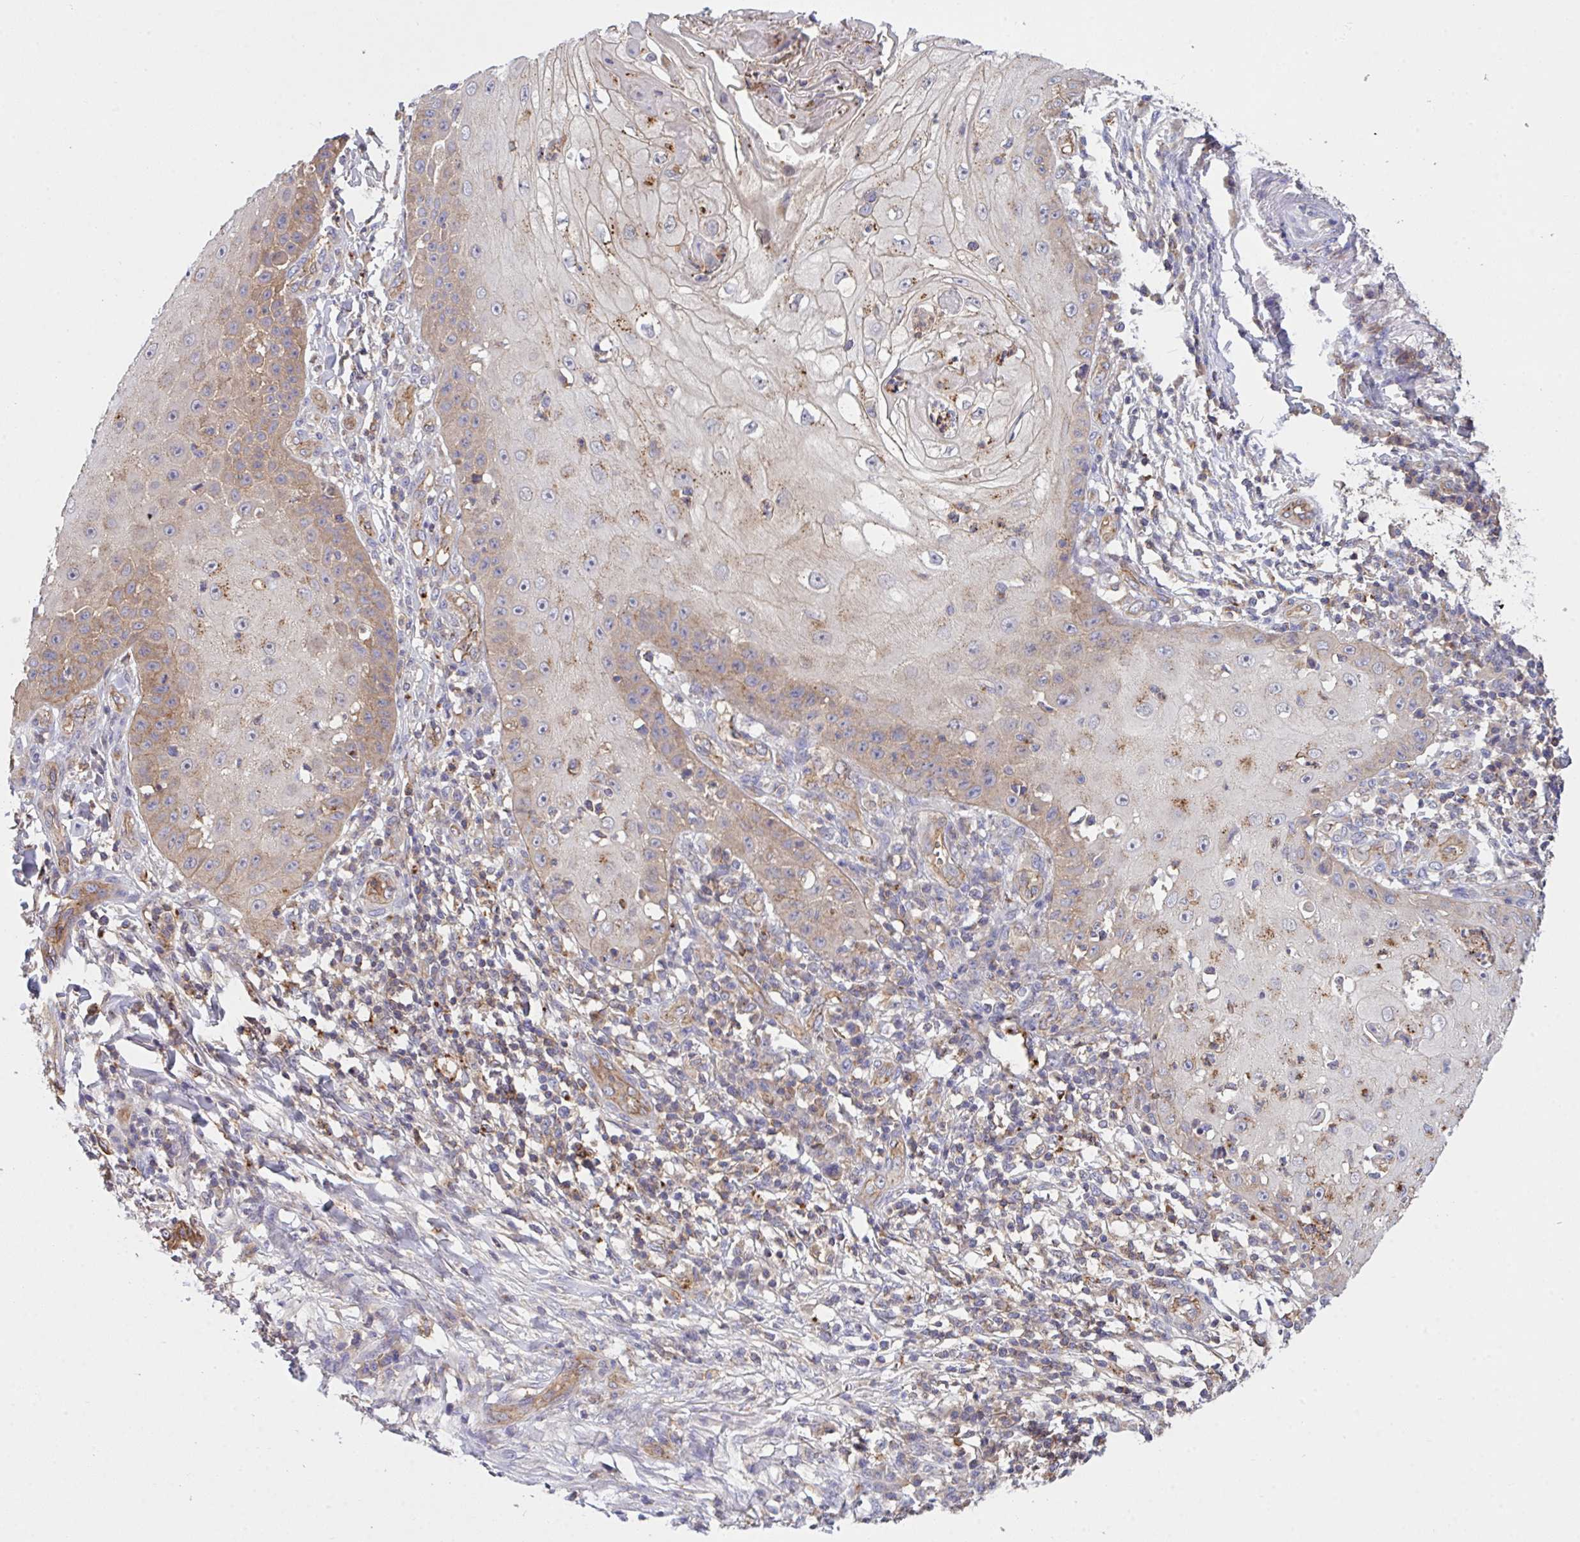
{"staining": {"intensity": "moderate", "quantity": "25%-75%", "location": "cytoplasmic/membranous"}, "tissue": "skin cancer", "cell_type": "Tumor cells", "image_type": "cancer", "snomed": [{"axis": "morphology", "description": "Squamous cell carcinoma, NOS"}, {"axis": "topography", "description": "Skin"}], "caption": "Immunohistochemical staining of human skin cancer (squamous cell carcinoma) displays medium levels of moderate cytoplasmic/membranous staining in about 25%-75% of tumor cells.", "gene": "C4orf36", "patient": {"sex": "male", "age": 70}}